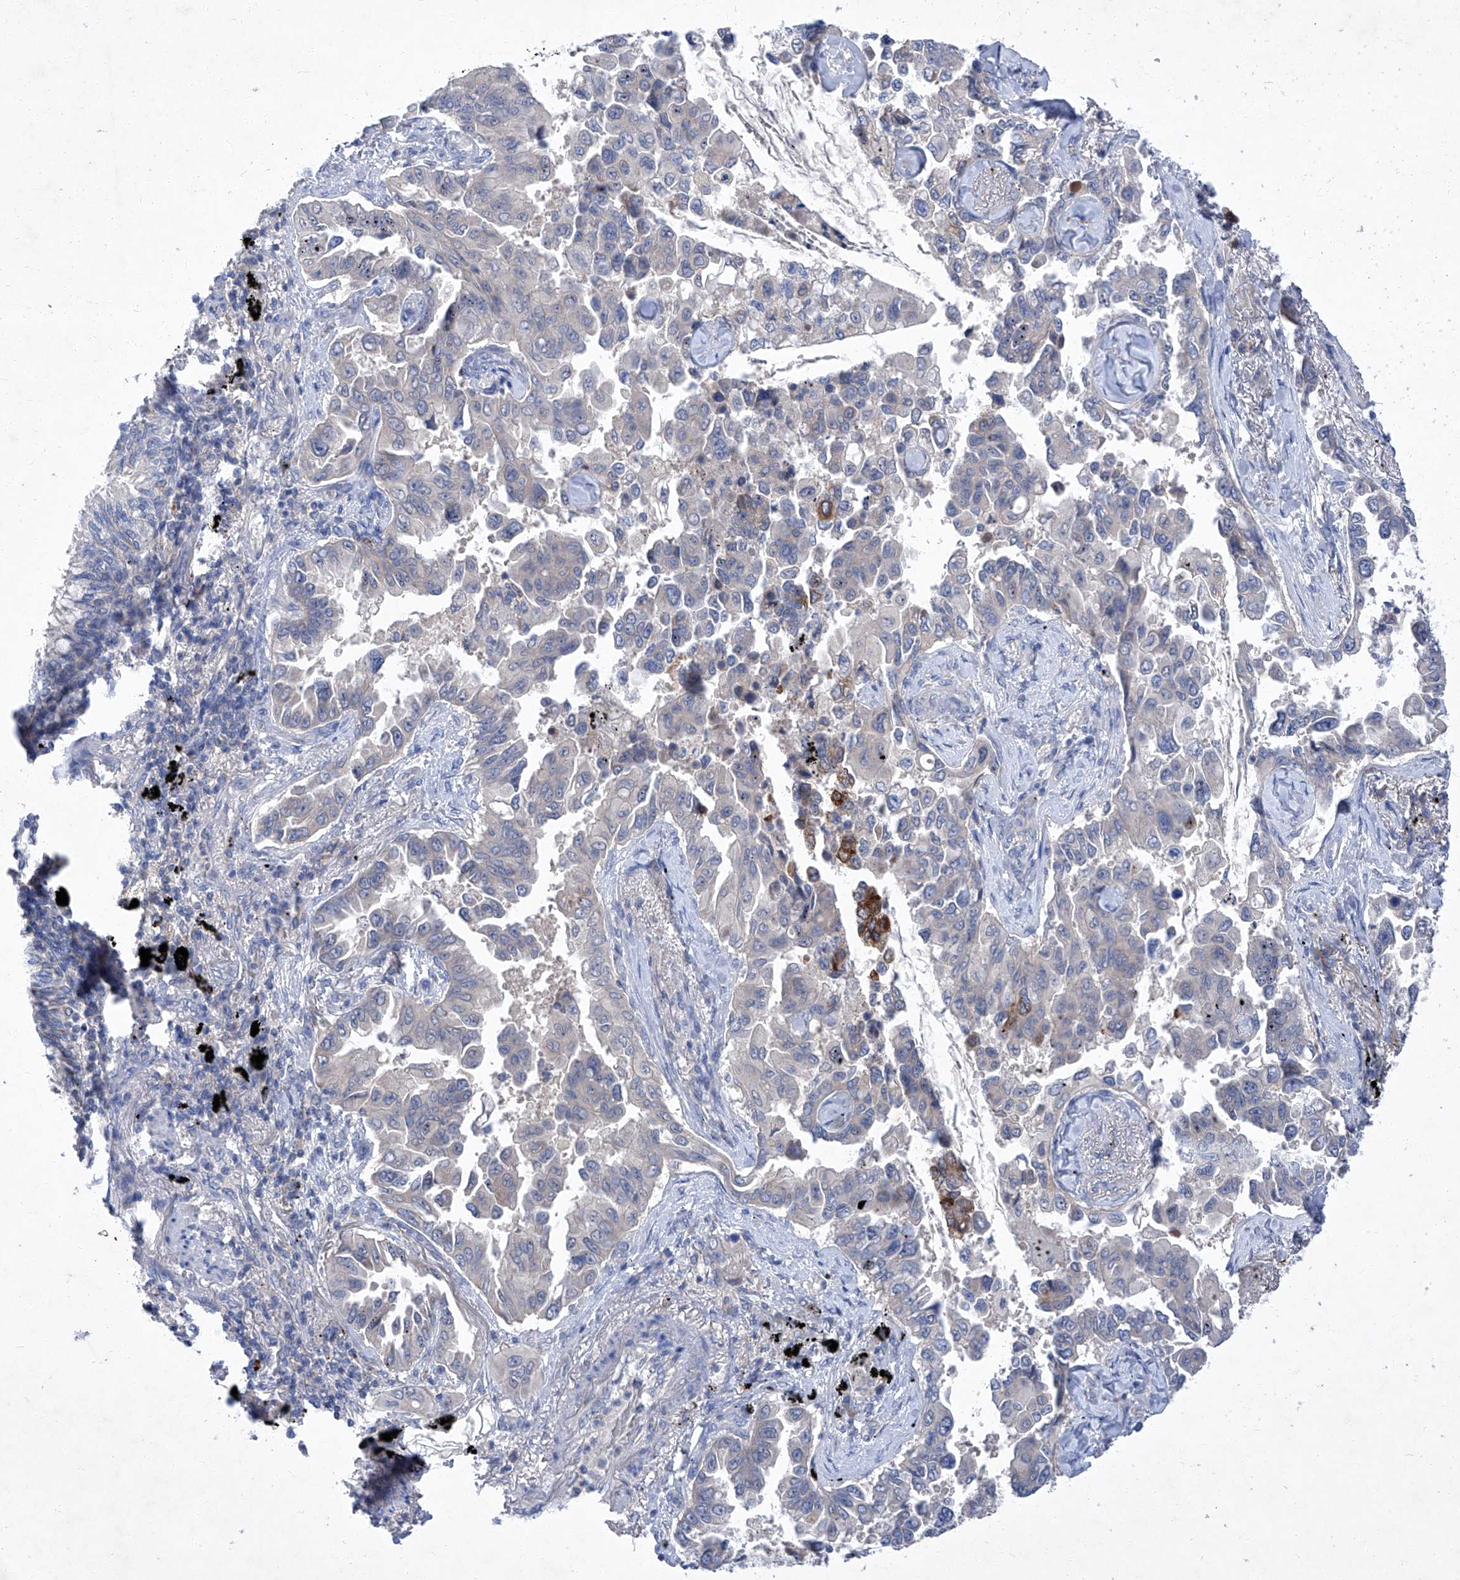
{"staining": {"intensity": "negative", "quantity": "none", "location": "none"}, "tissue": "lung cancer", "cell_type": "Tumor cells", "image_type": "cancer", "snomed": [{"axis": "morphology", "description": "Adenocarcinoma, NOS"}, {"axis": "topography", "description": "Lung"}], "caption": "The histopathology image exhibits no significant positivity in tumor cells of lung cancer (adenocarcinoma).", "gene": "SBK2", "patient": {"sex": "female", "age": 67}}